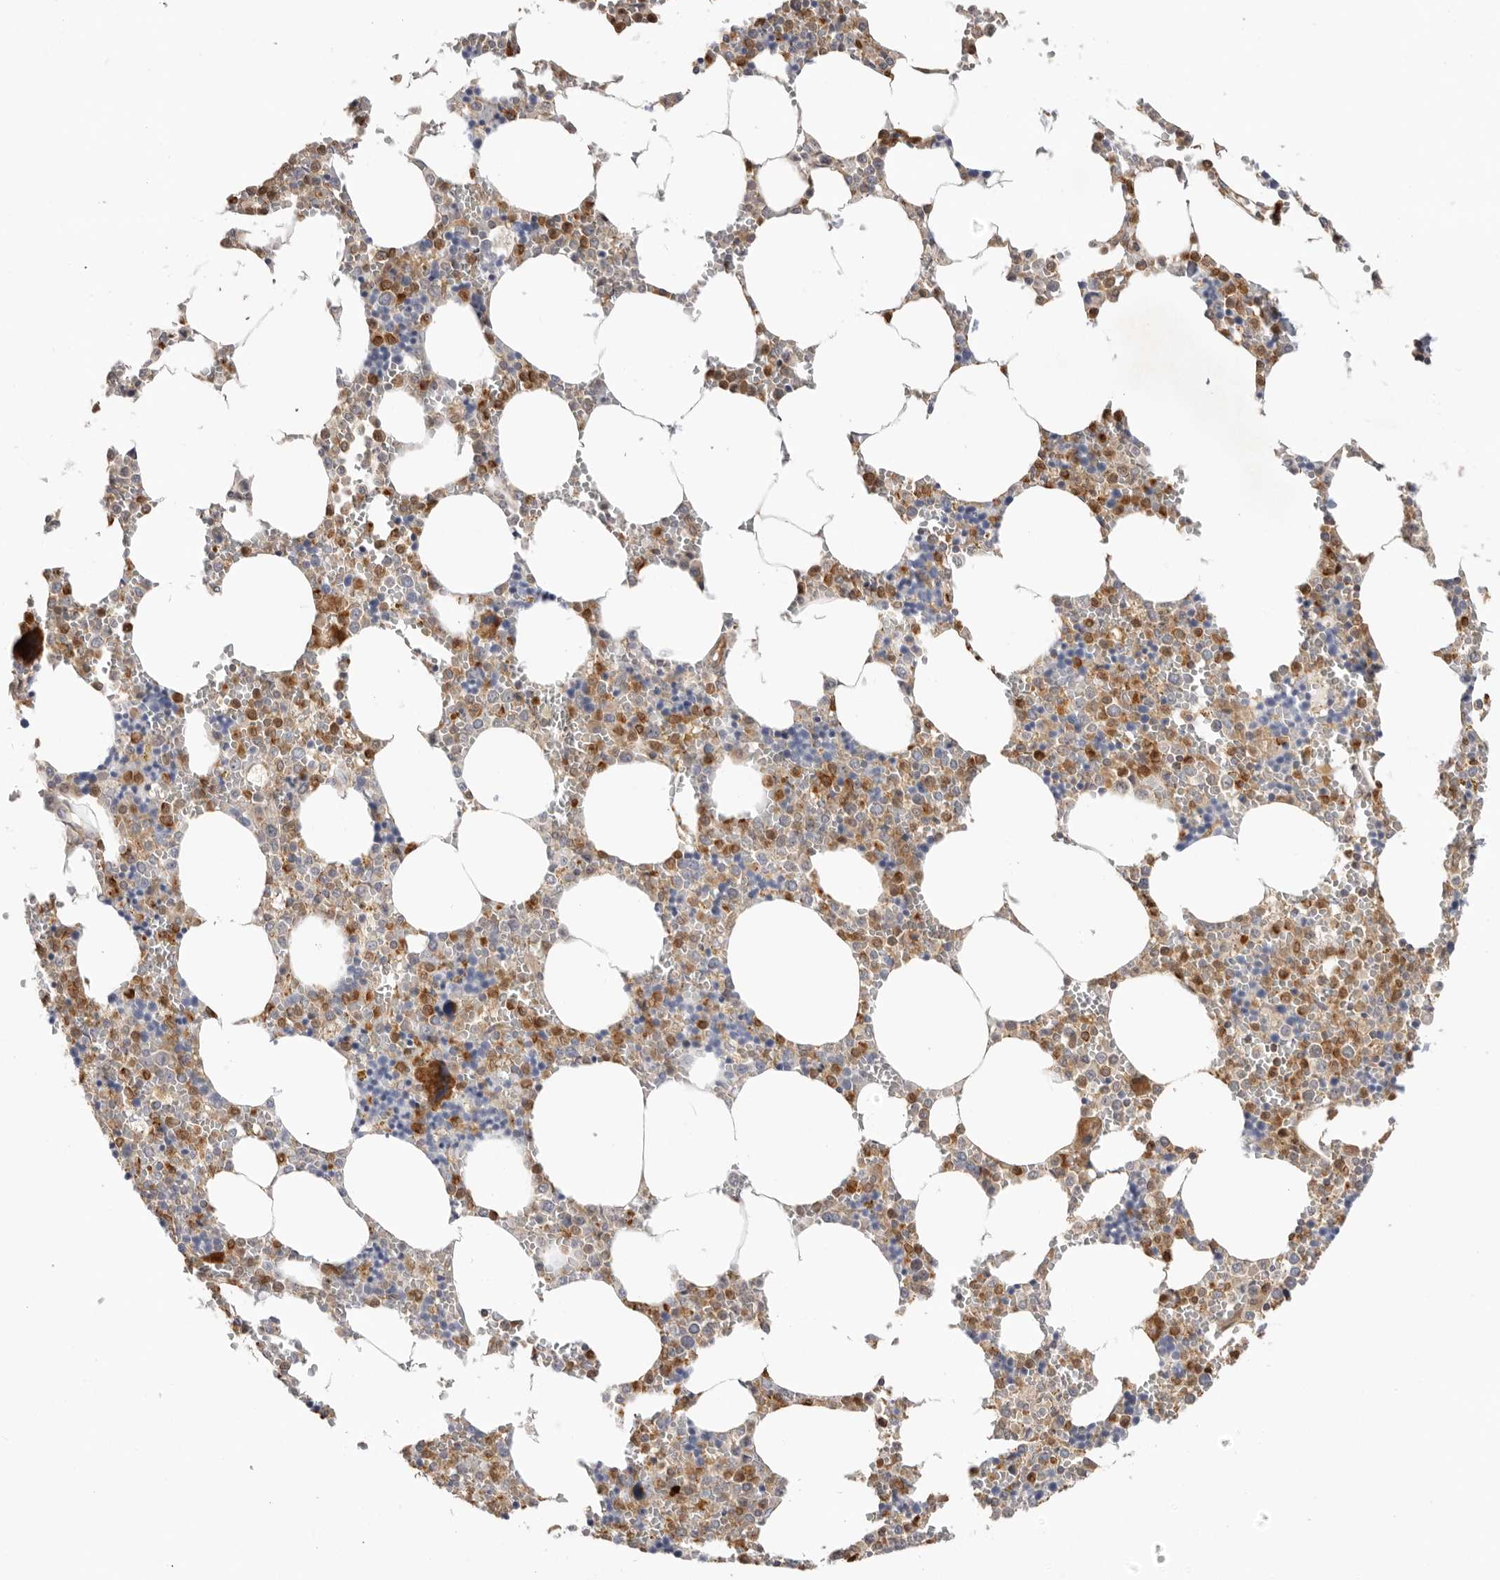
{"staining": {"intensity": "moderate", "quantity": ">75%", "location": "cytoplasmic/membranous"}, "tissue": "bone marrow", "cell_type": "Hematopoietic cells", "image_type": "normal", "snomed": [{"axis": "morphology", "description": "Normal tissue, NOS"}, {"axis": "topography", "description": "Bone marrow"}], "caption": "This micrograph exhibits IHC staining of normal bone marrow, with medium moderate cytoplasmic/membranous positivity in approximately >75% of hematopoietic cells.", "gene": "GNE", "patient": {"sex": "male", "age": 70}}